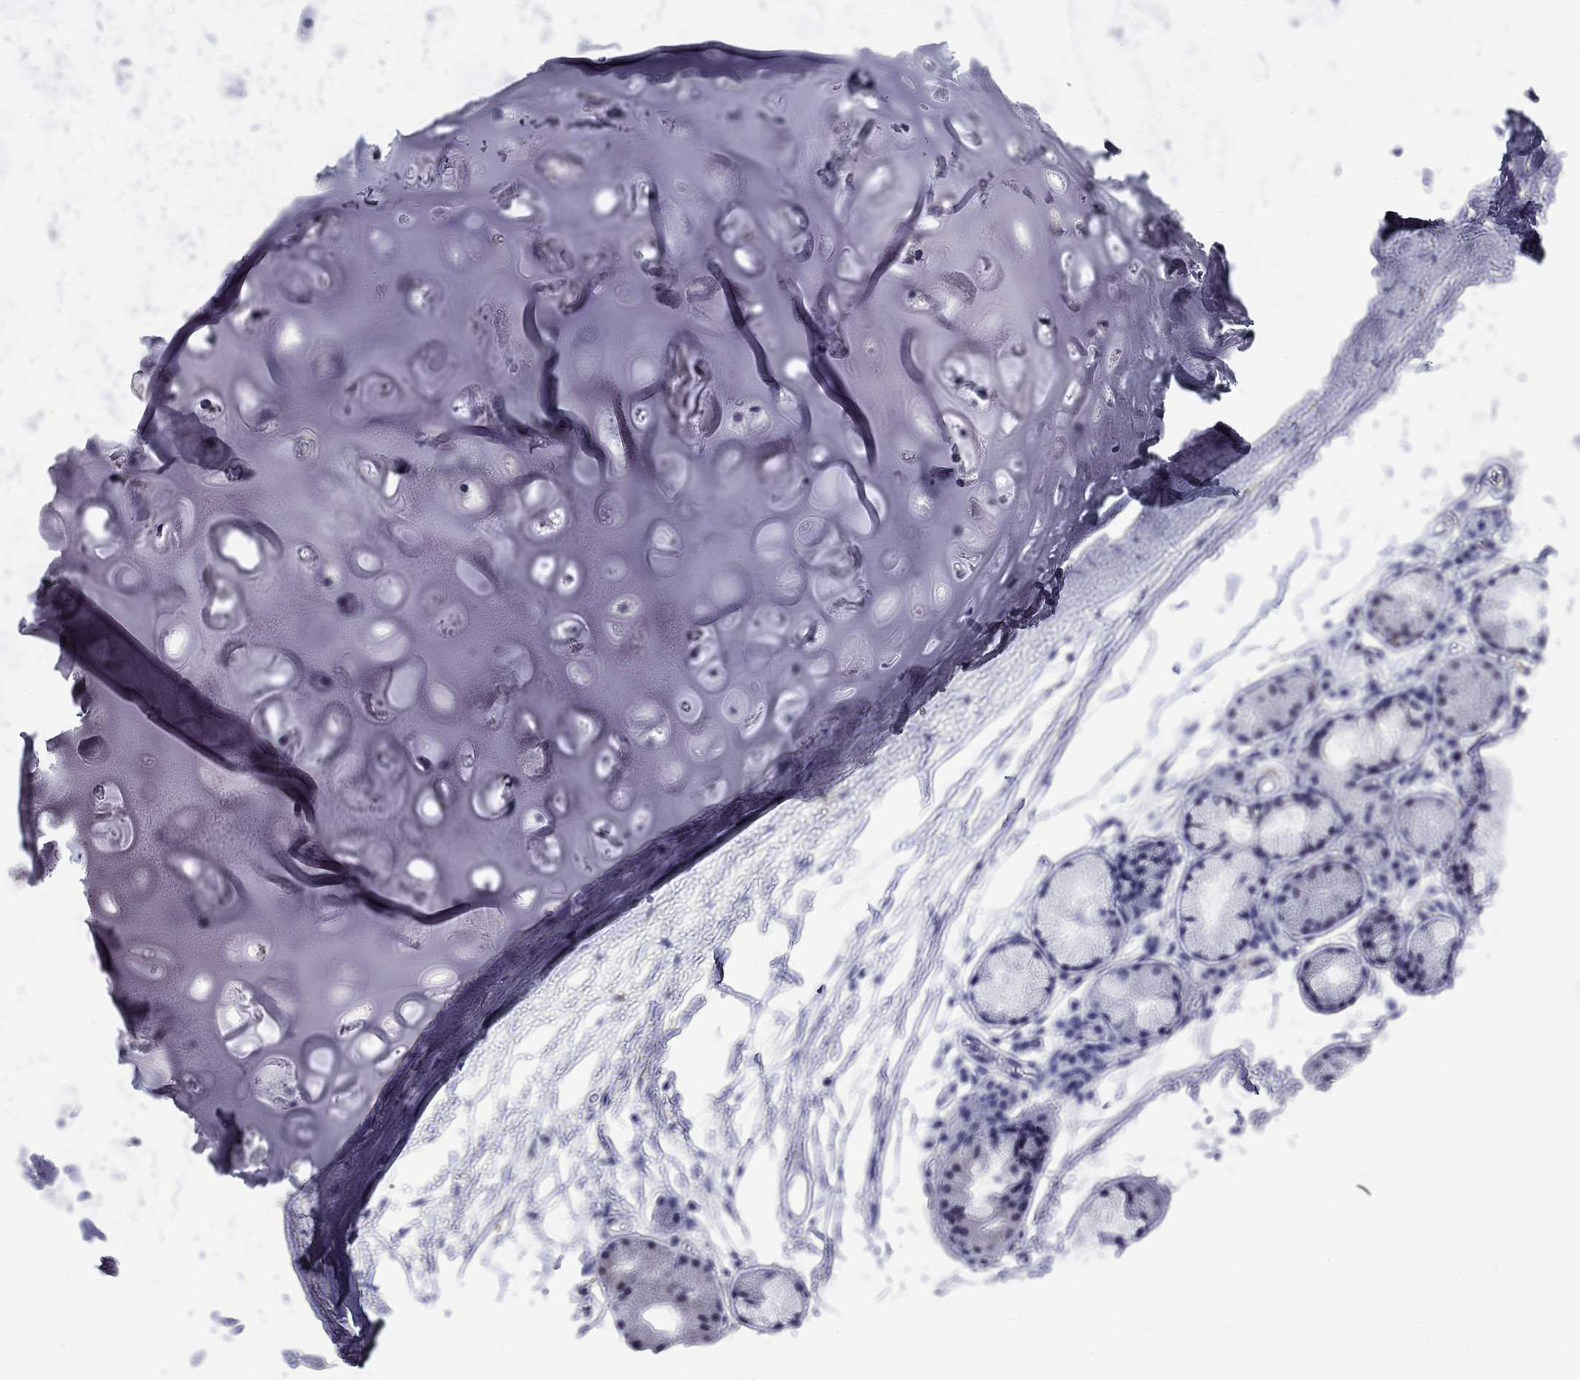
{"staining": {"intensity": "negative", "quantity": "none", "location": "none"}, "tissue": "soft tissue", "cell_type": "Chondrocytes", "image_type": "normal", "snomed": [{"axis": "morphology", "description": "Normal tissue, NOS"}, {"axis": "topography", "description": "Lymph node"}, {"axis": "topography", "description": "Bronchus"}], "caption": "The histopathology image demonstrates no significant expression in chondrocytes of soft tissue.", "gene": "MGARP", "patient": {"sex": "female", "age": 70}}